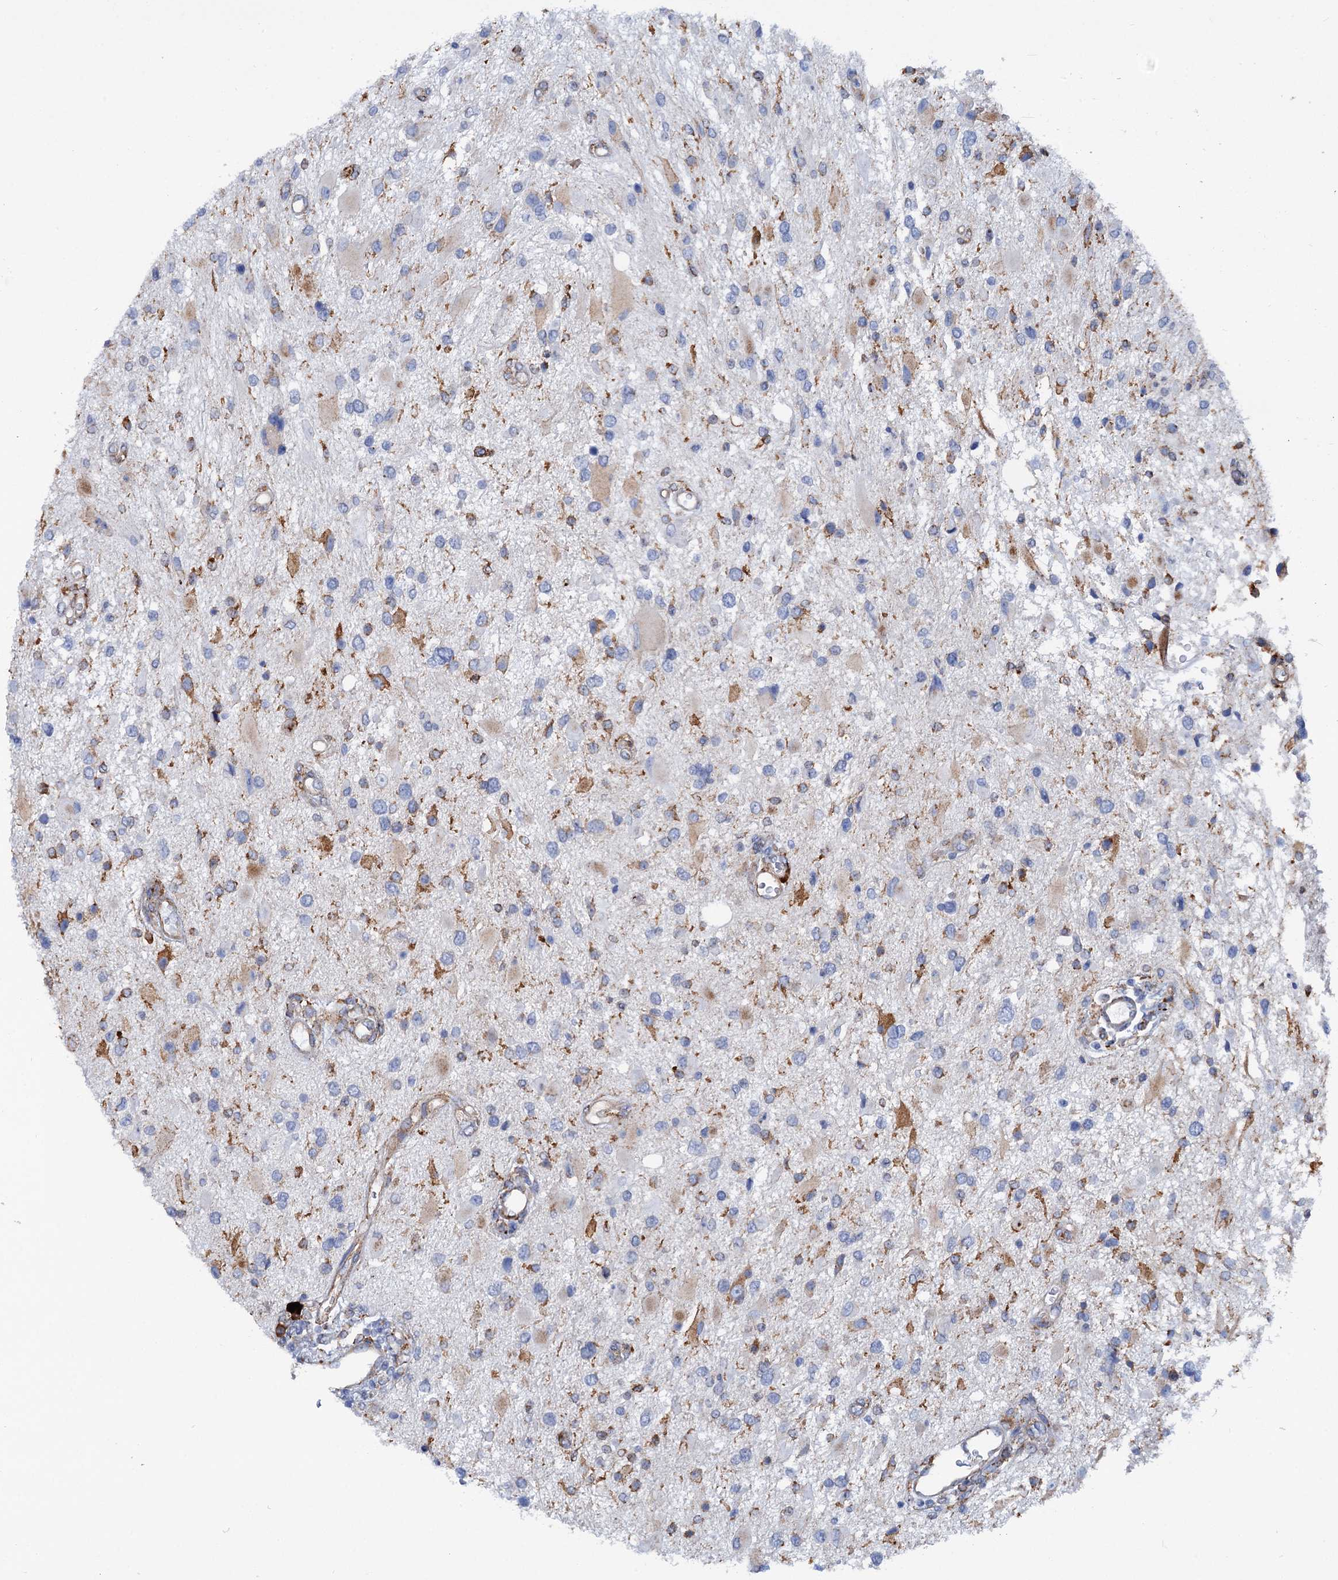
{"staining": {"intensity": "weak", "quantity": "<25%", "location": "cytoplasmic/membranous"}, "tissue": "glioma", "cell_type": "Tumor cells", "image_type": "cancer", "snomed": [{"axis": "morphology", "description": "Glioma, malignant, High grade"}, {"axis": "topography", "description": "Brain"}], "caption": "DAB immunohistochemical staining of malignant glioma (high-grade) exhibits no significant expression in tumor cells. The staining is performed using DAB brown chromogen with nuclei counter-stained in using hematoxylin.", "gene": "SHE", "patient": {"sex": "male", "age": 53}}